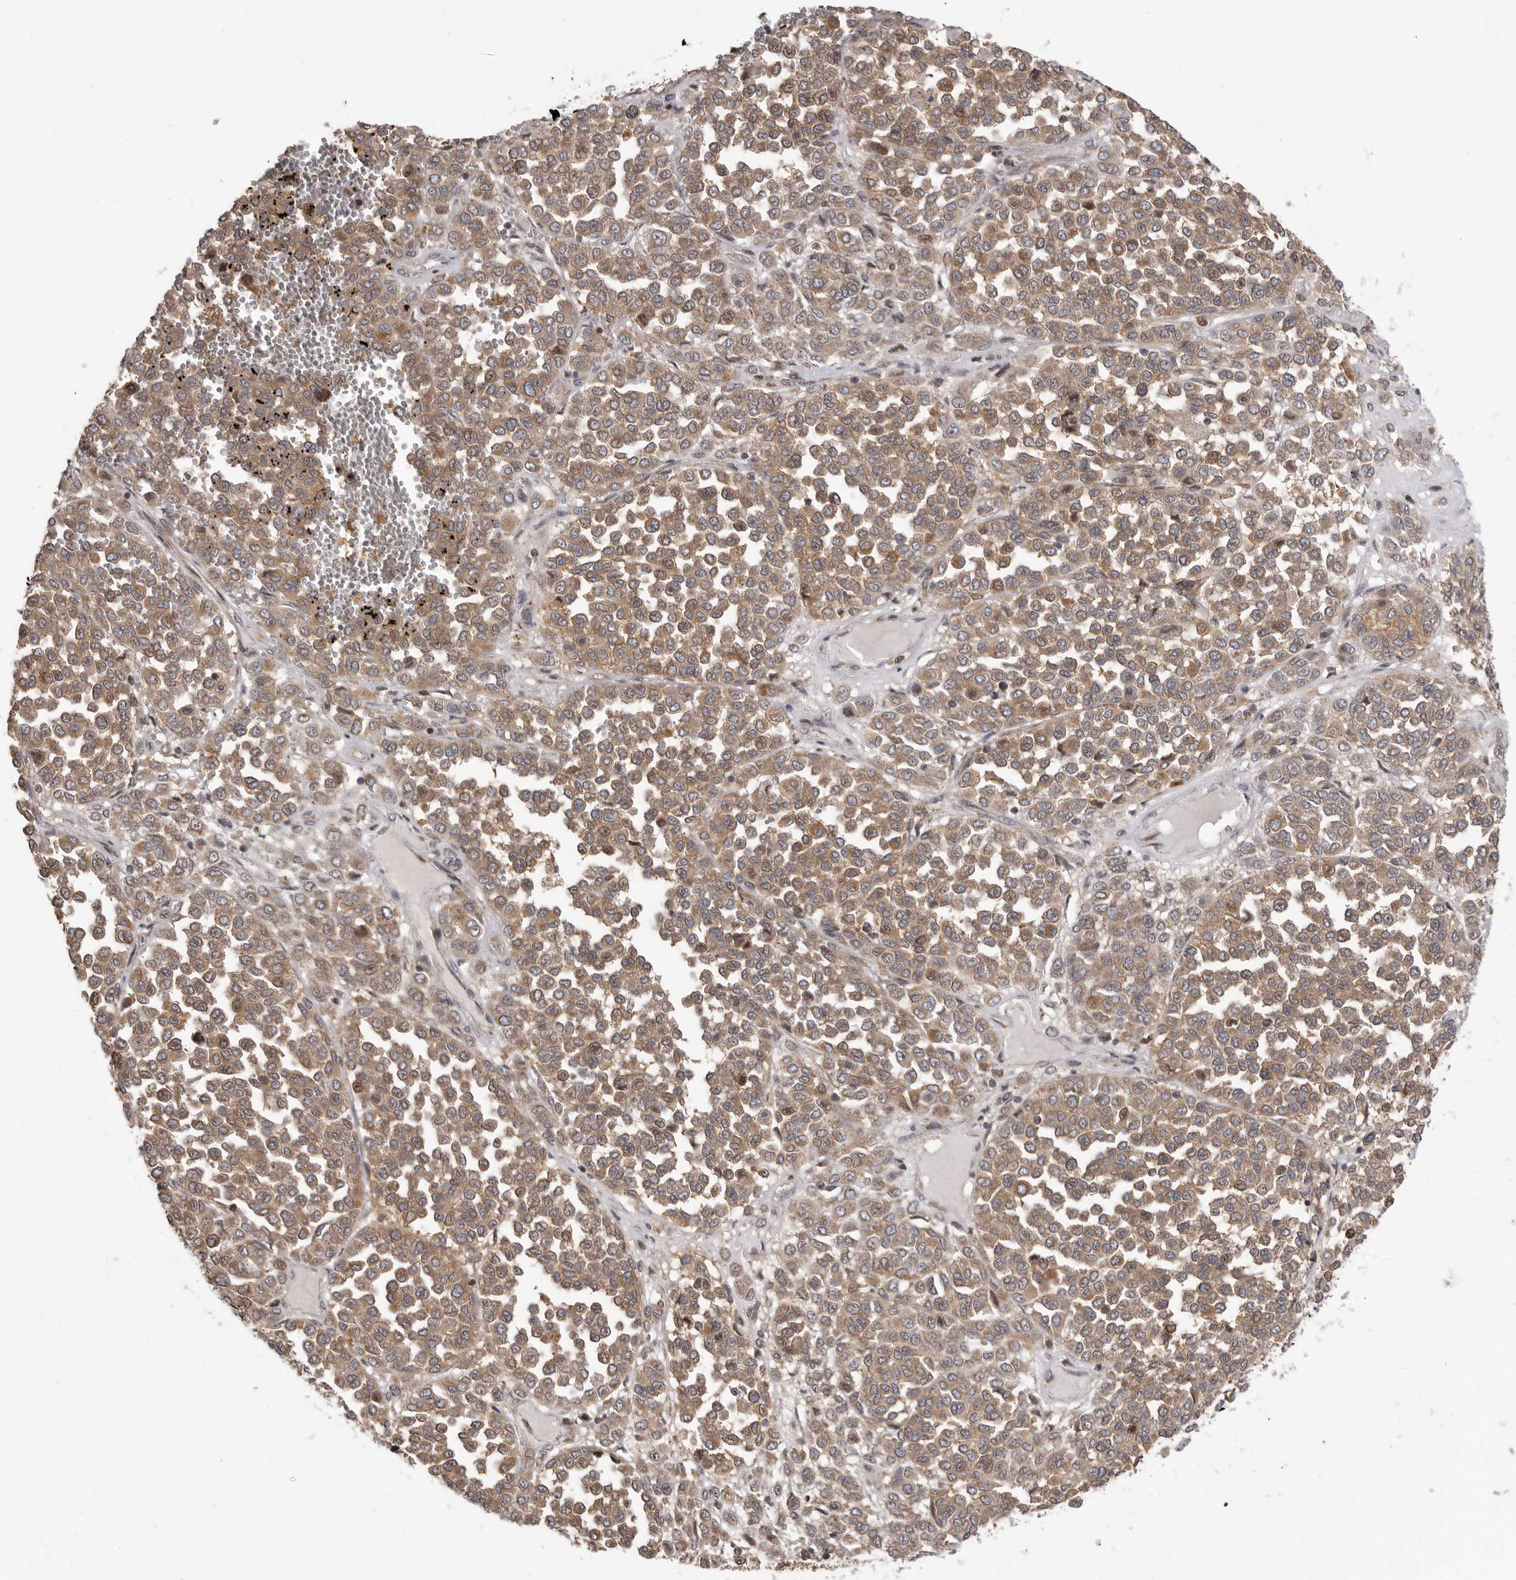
{"staining": {"intensity": "moderate", "quantity": ">75%", "location": "cytoplasmic/membranous"}, "tissue": "melanoma", "cell_type": "Tumor cells", "image_type": "cancer", "snomed": [{"axis": "morphology", "description": "Malignant melanoma, Metastatic site"}, {"axis": "topography", "description": "Pancreas"}], "caption": "An immunohistochemistry (IHC) image of tumor tissue is shown. Protein staining in brown shows moderate cytoplasmic/membranous positivity in melanoma within tumor cells.", "gene": "OXR1", "patient": {"sex": "female", "age": 30}}